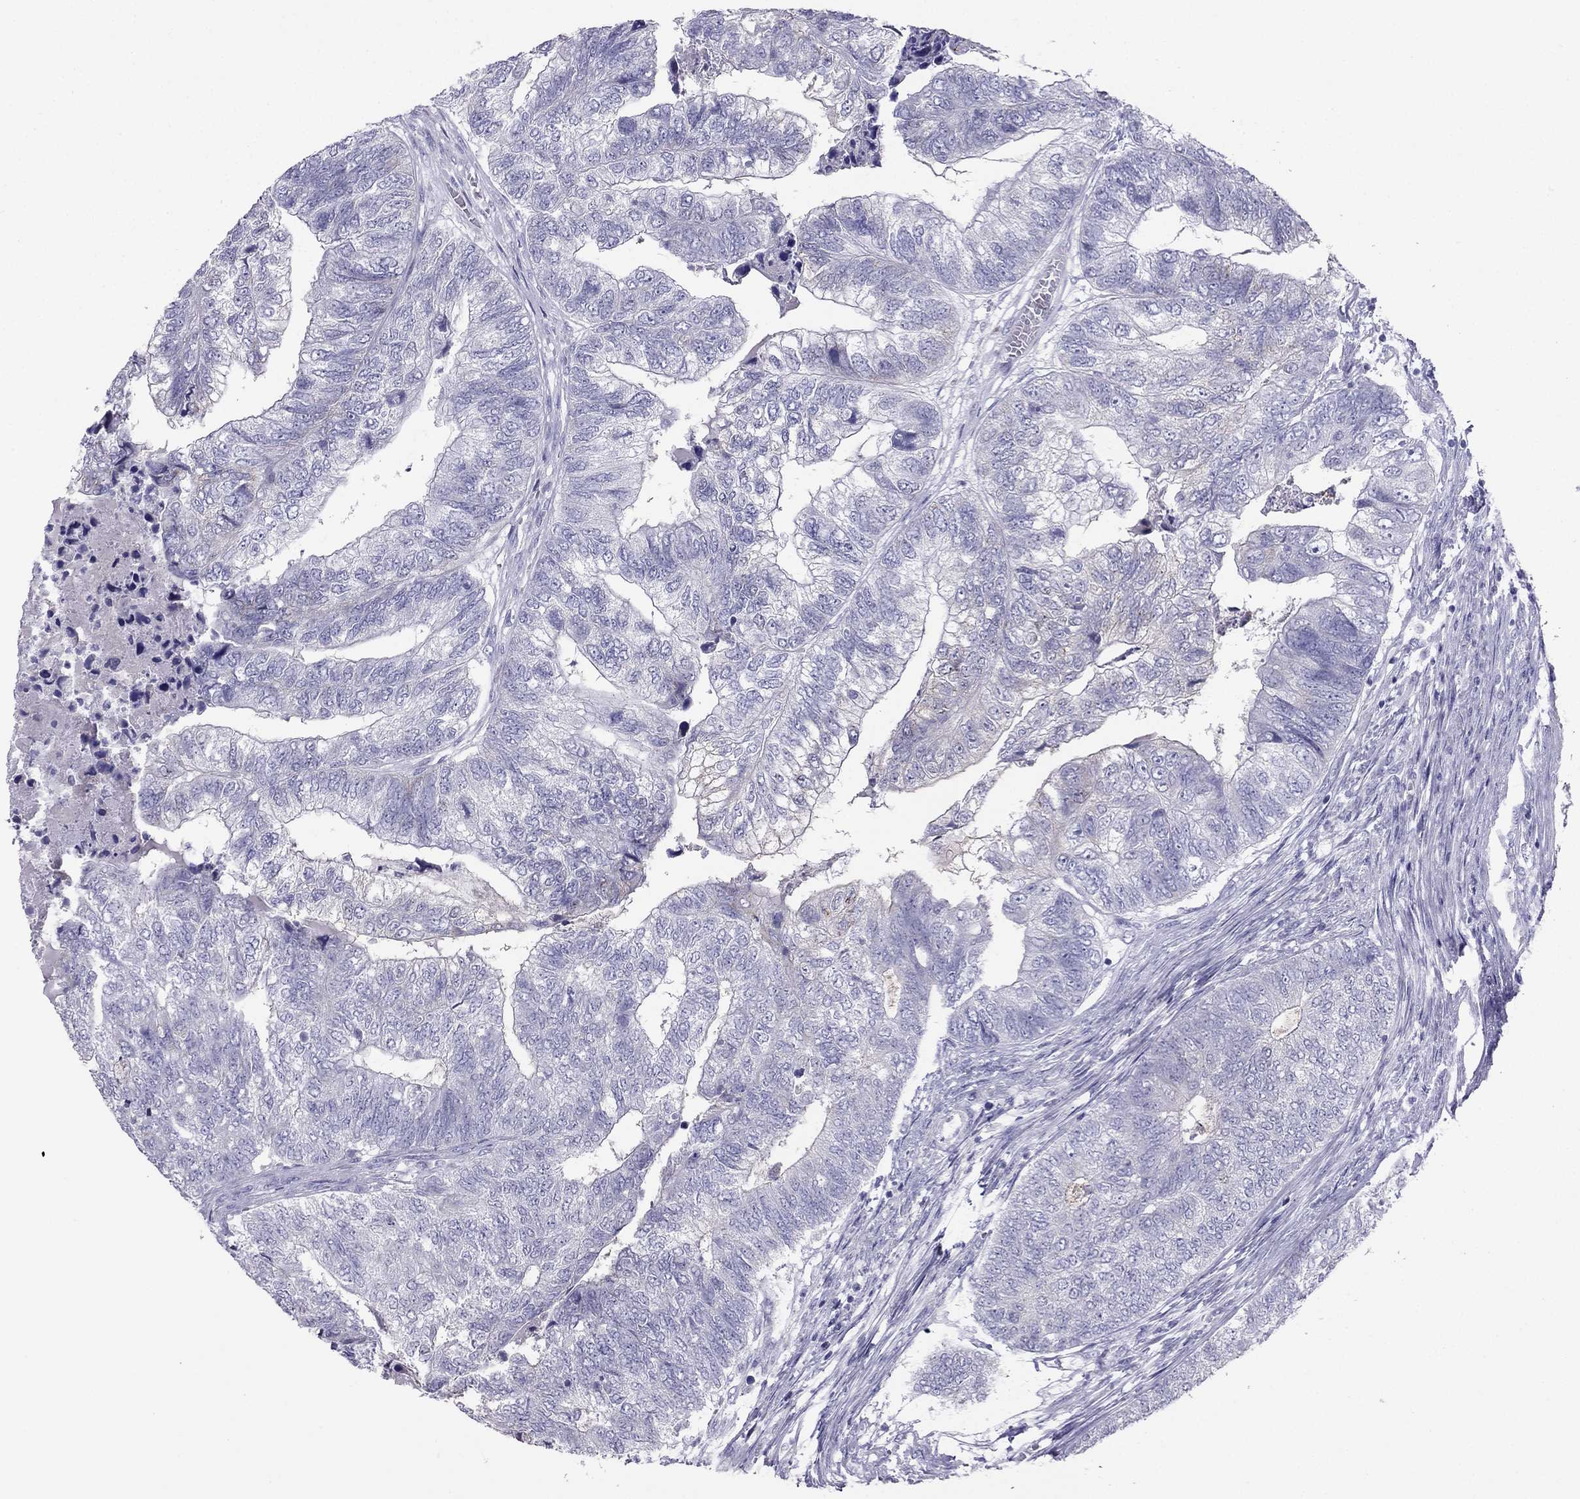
{"staining": {"intensity": "negative", "quantity": "none", "location": "none"}, "tissue": "colorectal cancer", "cell_type": "Tumor cells", "image_type": "cancer", "snomed": [{"axis": "morphology", "description": "Adenocarcinoma, NOS"}, {"axis": "topography", "description": "Colon"}], "caption": "Colorectal cancer stained for a protein using immunohistochemistry exhibits no expression tumor cells.", "gene": "MAEL", "patient": {"sex": "female", "age": 67}}